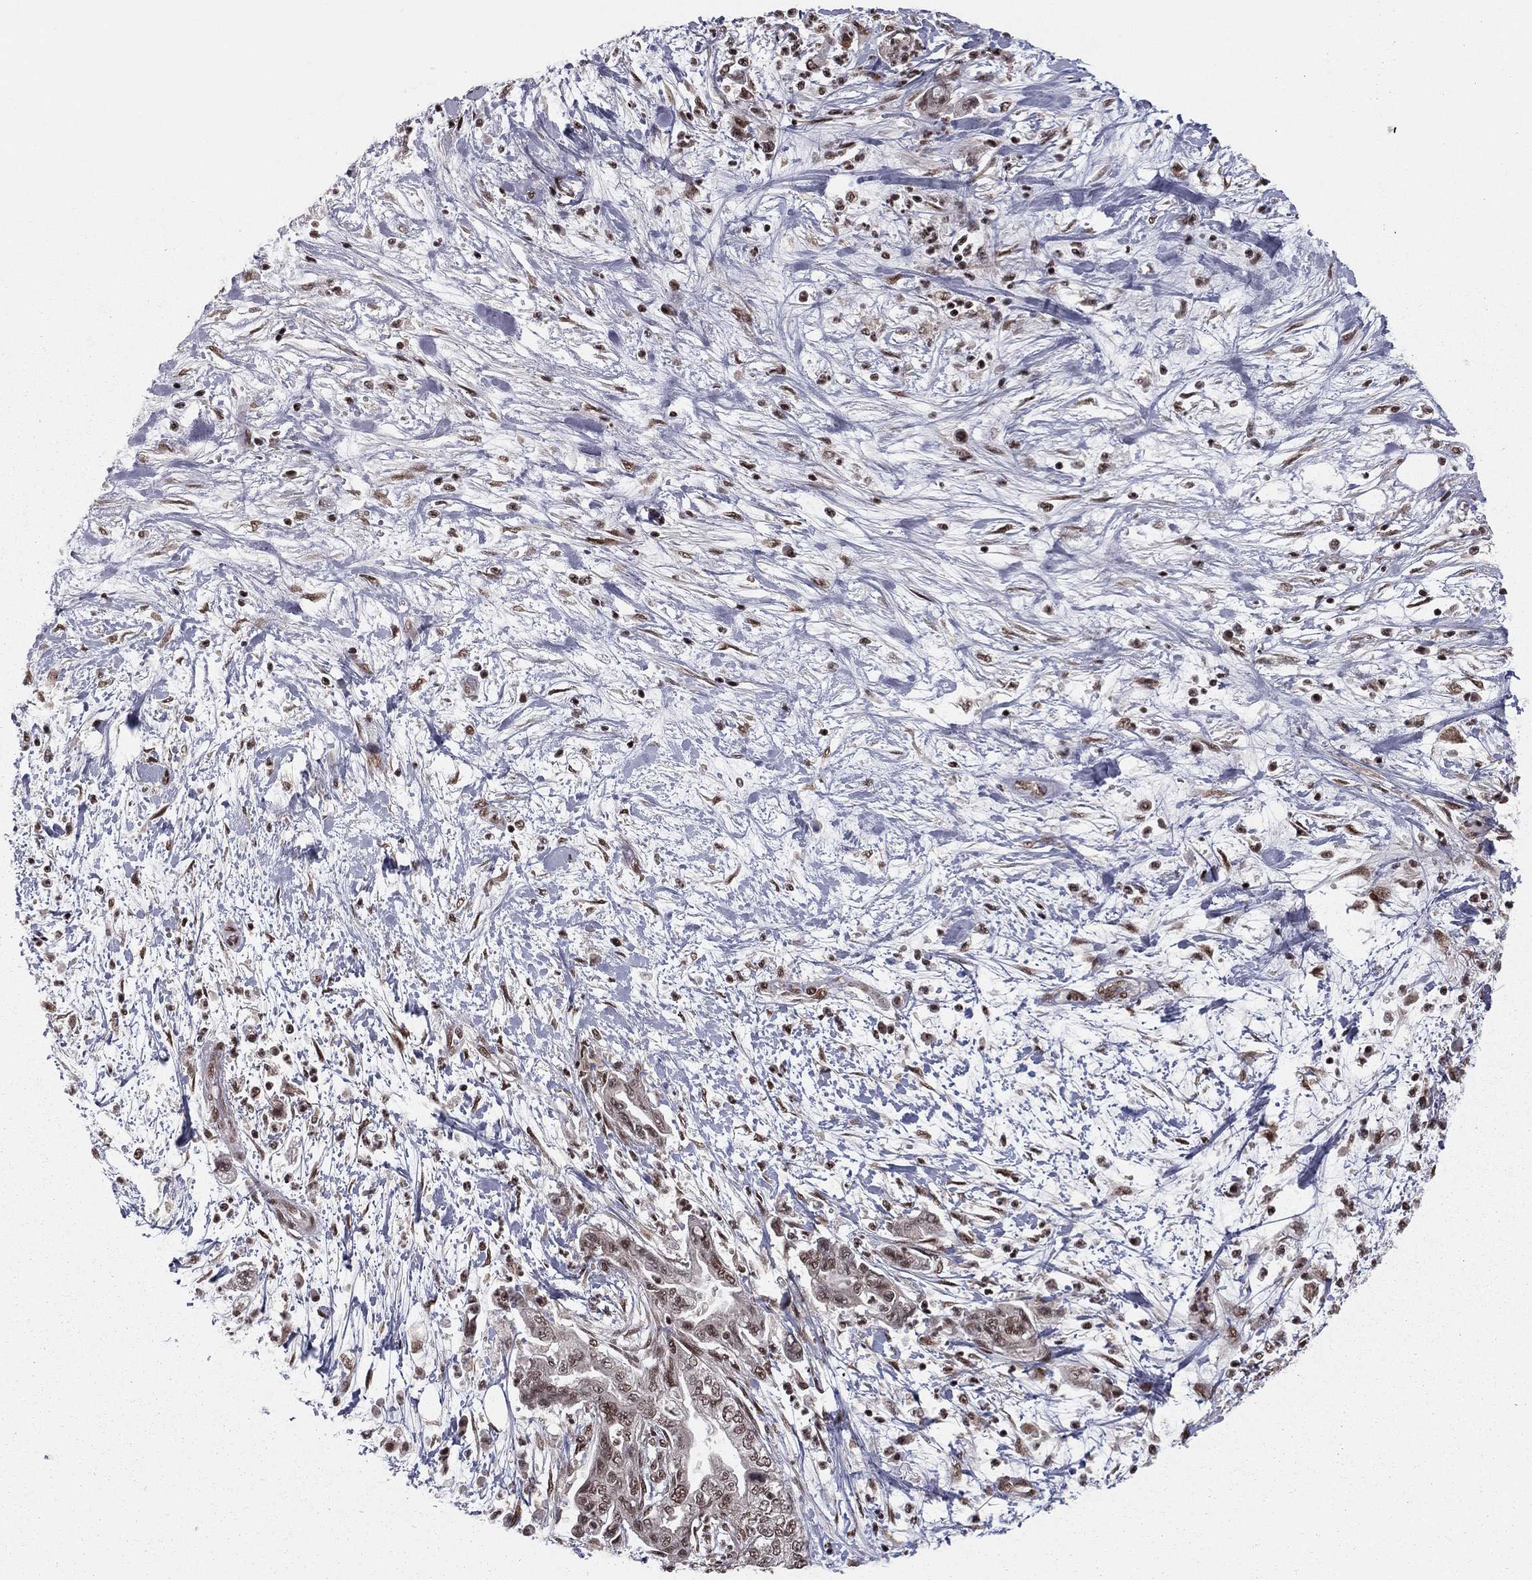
{"staining": {"intensity": "moderate", "quantity": "<25%", "location": "nuclear"}, "tissue": "pancreatic cancer", "cell_type": "Tumor cells", "image_type": "cancer", "snomed": [{"axis": "morphology", "description": "Adenocarcinoma, NOS"}, {"axis": "topography", "description": "Pancreas"}], "caption": "Pancreatic cancer stained with IHC reveals moderate nuclear positivity in approximately <25% of tumor cells. The staining was performed using DAB (3,3'-diaminobenzidine), with brown indicating positive protein expression. Nuclei are stained blue with hematoxylin.", "gene": "NFYB", "patient": {"sex": "female", "age": 73}}